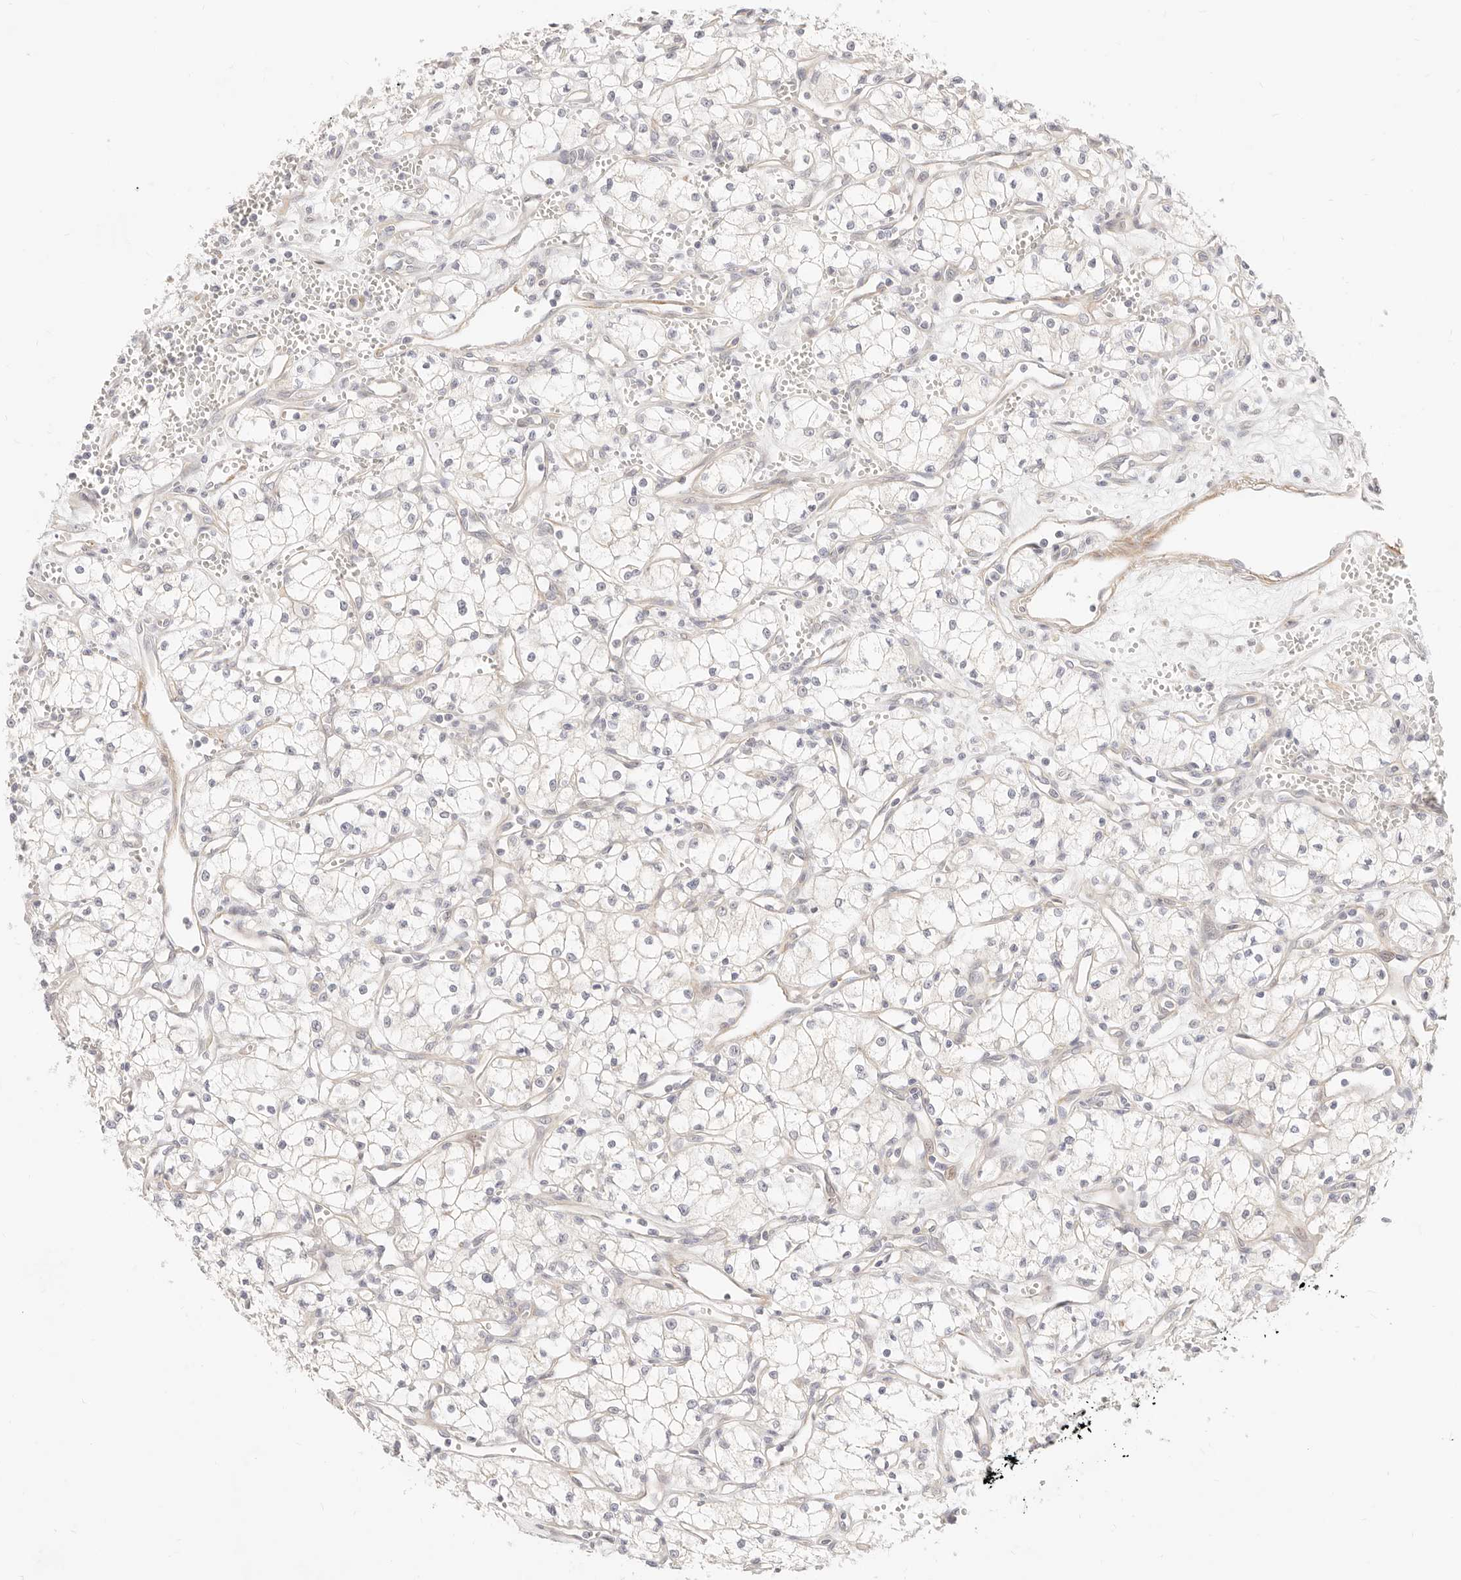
{"staining": {"intensity": "negative", "quantity": "none", "location": "none"}, "tissue": "renal cancer", "cell_type": "Tumor cells", "image_type": "cancer", "snomed": [{"axis": "morphology", "description": "Adenocarcinoma, NOS"}, {"axis": "topography", "description": "Kidney"}], "caption": "High magnification brightfield microscopy of renal cancer (adenocarcinoma) stained with DAB (3,3'-diaminobenzidine) (brown) and counterstained with hematoxylin (blue): tumor cells show no significant positivity. The staining was performed using DAB to visualize the protein expression in brown, while the nuclei were stained in blue with hematoxylin (Magnification: 20x).", "gene": "UBXN10", "patient": {"sex": "male", "age": 59}}